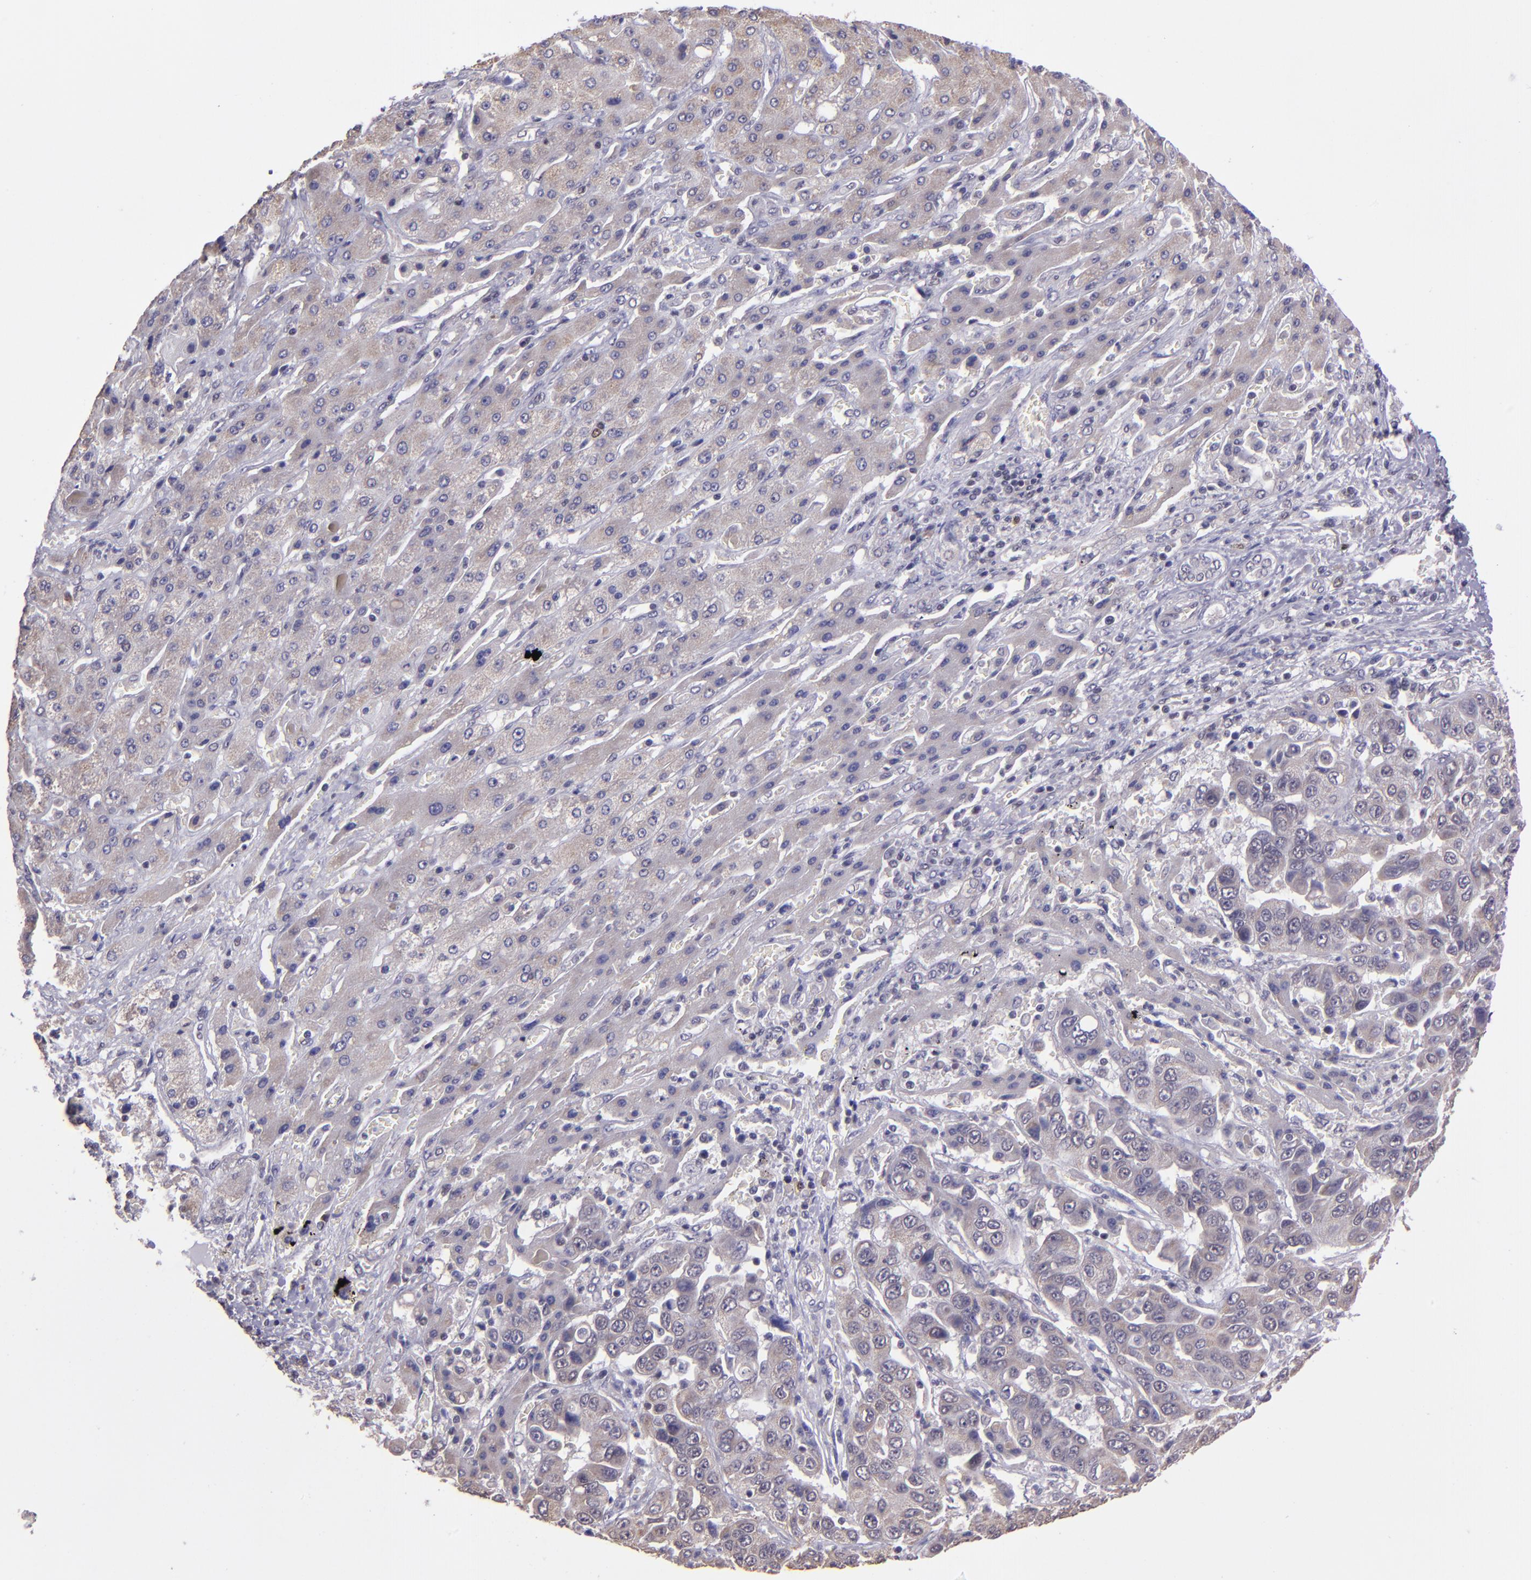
{"staining": {"intensity": "weak", "quantity": ">75%", "location": "cytoplasmic/membranous"}, "tissue": "liver cancer", "cell_type": "Tumor cells", "image_type": "cancer", "snomed": [{"axis": "morphology", "description": "Cholangiocarcinoma"}, {"axis": "topography", "description": "Liver"}], "caption": "Liver cholangiocarcinoma stained with DAB immunohistochemistry (IHC) demonstrates low levels of weak cytoplasmic/membranous expression in approximately >75% of tumor cells.", "gene": "ELF1", "patient": {"sex": "female", "age": 52}}